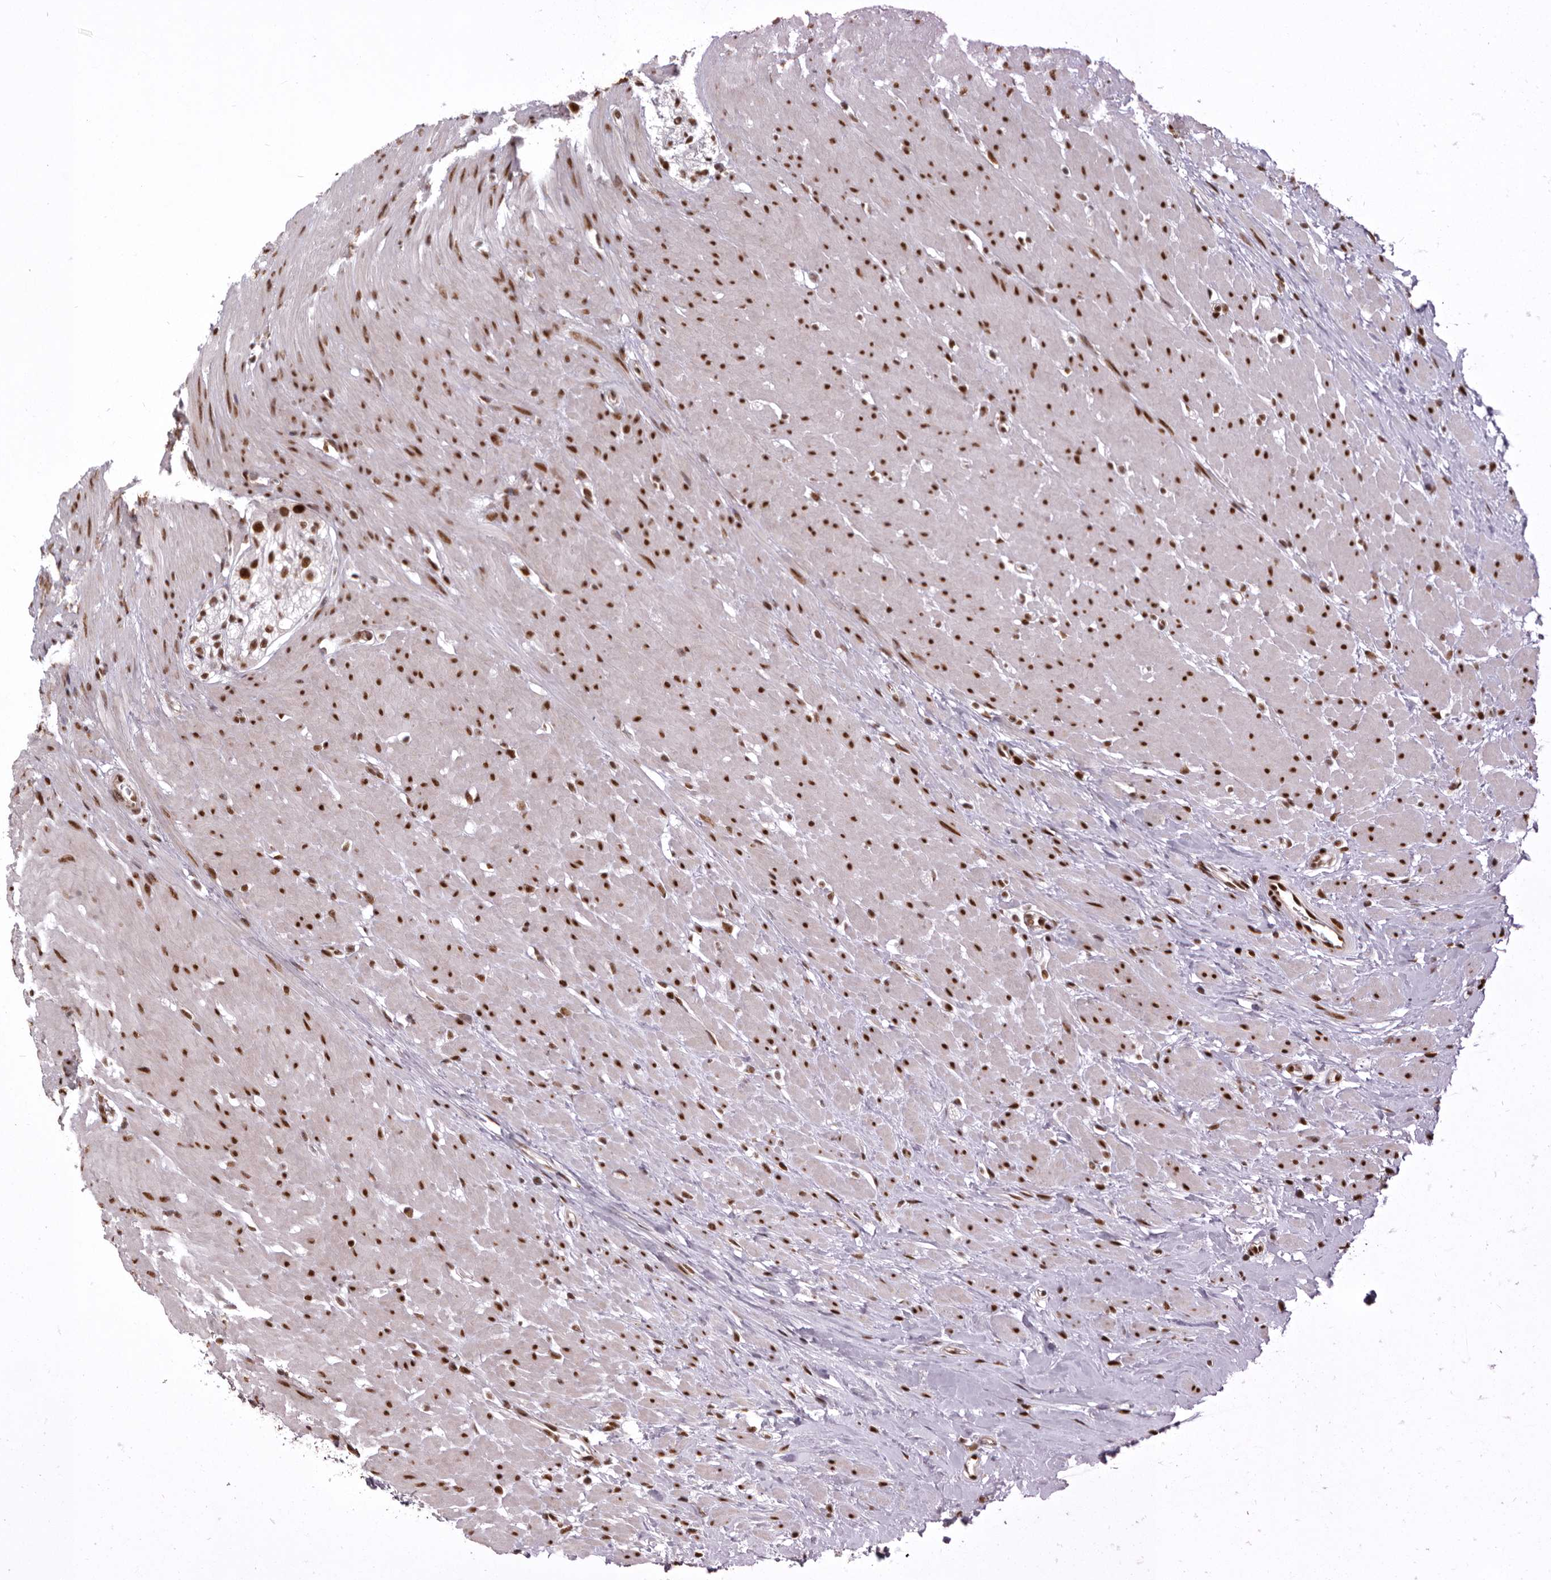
{"staining": {"intensity": "strong", "quantity": ">75%", "location": "nuclear"}, "tissue": "colon", "cell_type": "Endothelial cells", "image_type": "normal", "snomed": [{"axis": "morphology", "description": "Normal tissue, NOS"}, {"axis": "topography", "description": "Colon"}], "caption": "Immunohistochemistry (IHC) of benign colon demonstrates high levels of strong nuclear expression in approximately >75% of endothelial cells.", "gene": "CHTOP", "patient": {"sex": "female", "age": 62}}